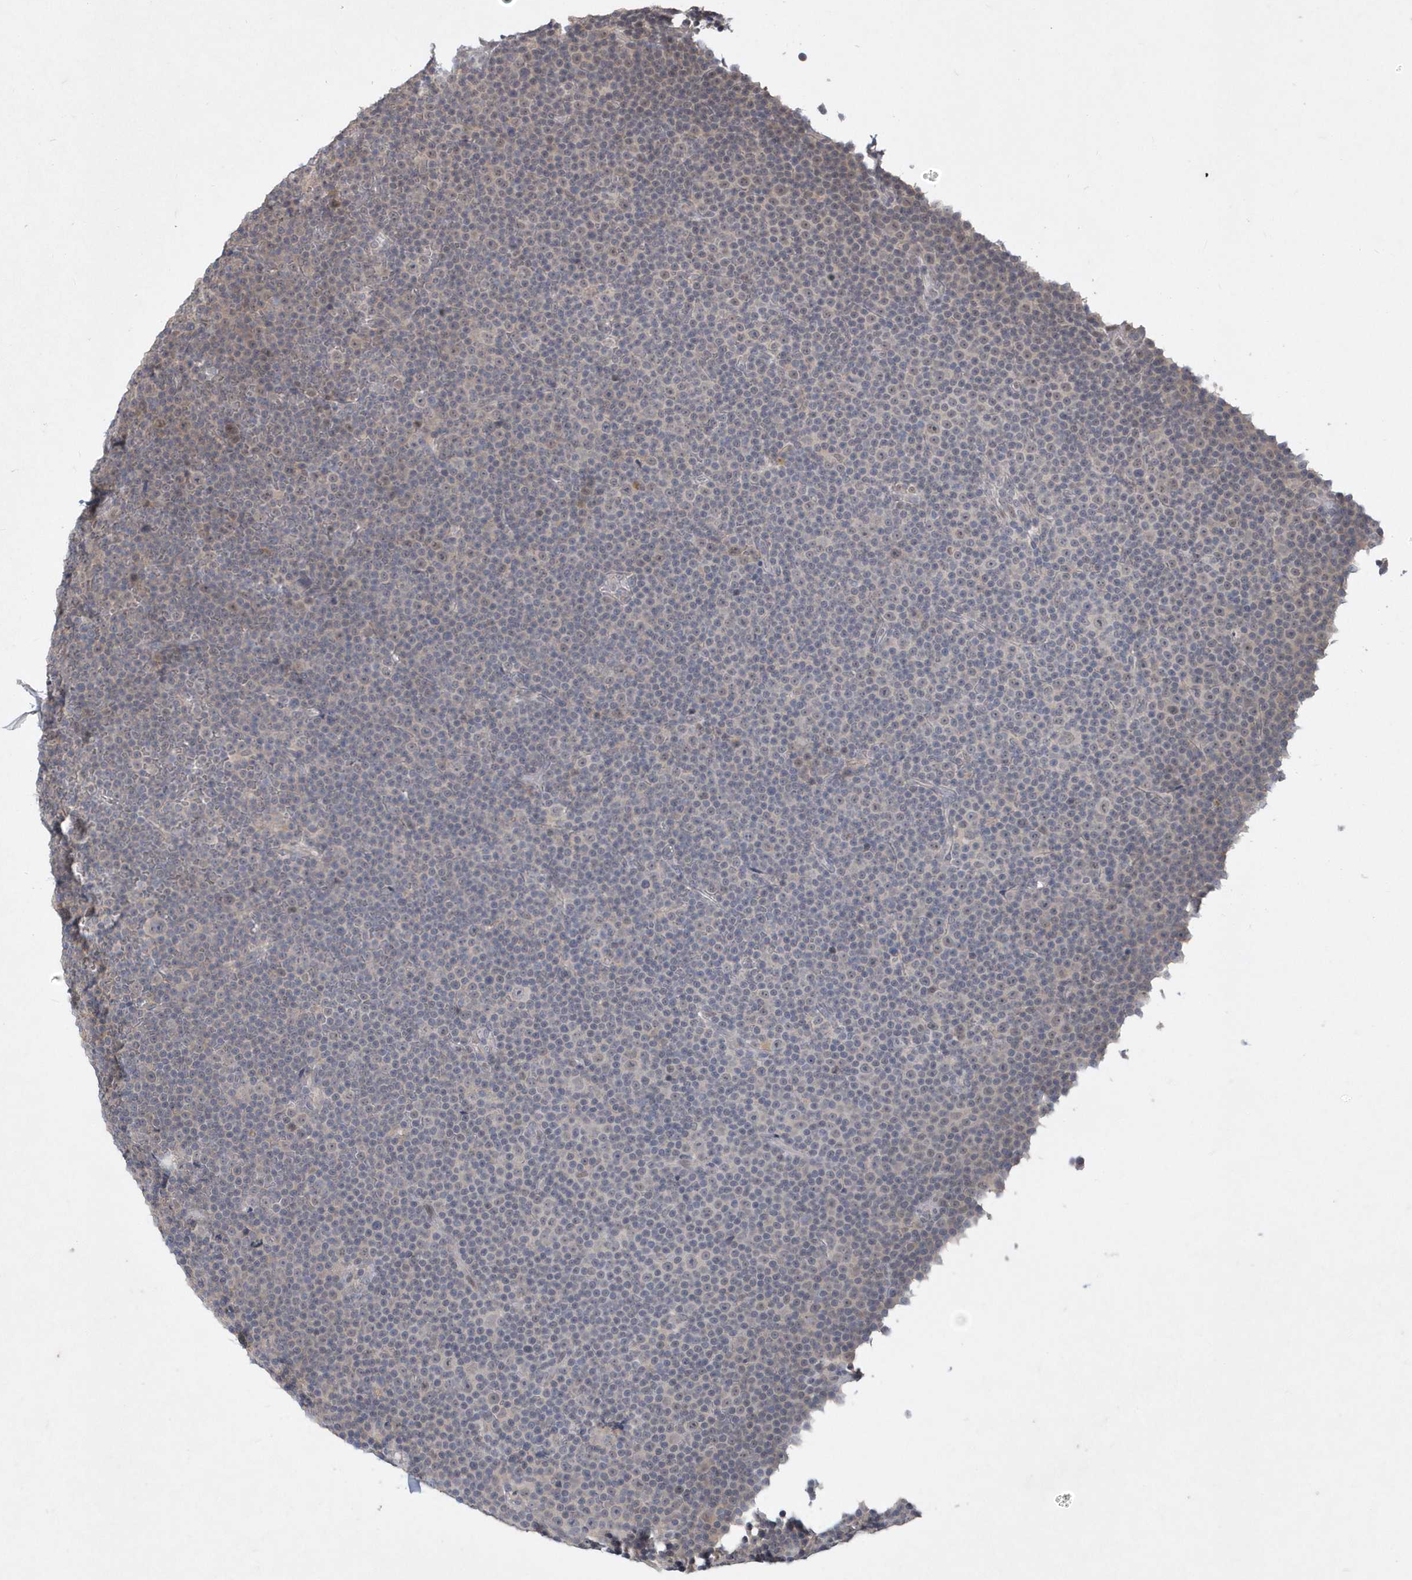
{"staining": {"intensity": "negative", "quantity": "none", "location": "none"}, "tissue": "lymphoma", "cell_type": "Tumor cells", "image_type": "cancer", "snomed": [{"axis": "morphology", "description": "Malignant lymphoma, non-Hodgkin's type, Low grade"}, {"axis": "topography", "description": "Lymph node"}], "caption": "This is an immunohistochemistry micrograph of low-grade malignant lymphoma, non-Hodgkin's type. There is no staining in tumor cells.", "gene": "TSPEAR", "patient": {"sex": "female", "age": 67}}